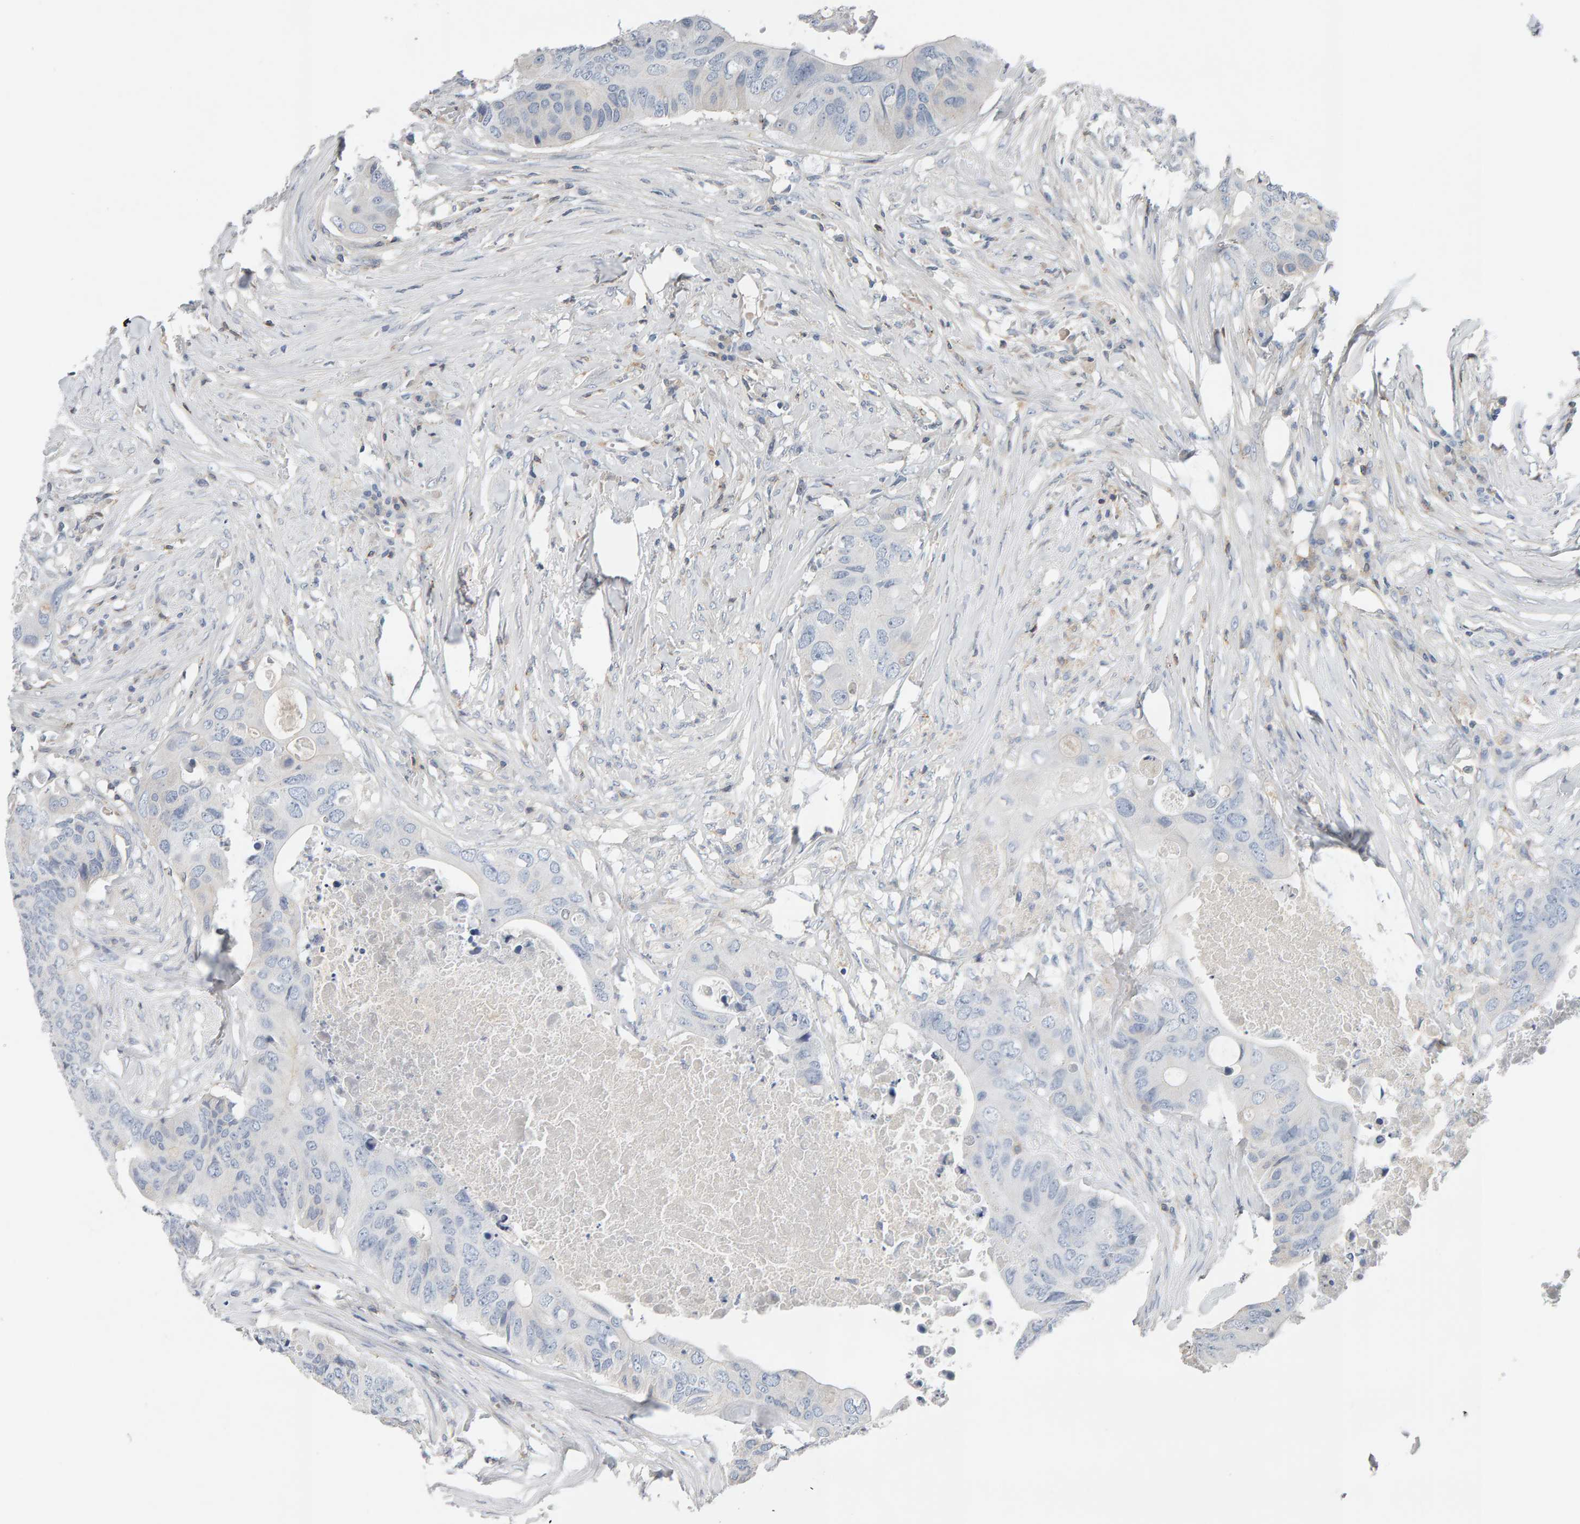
{"staining": {"intensity": "negative", "quantity": "none", "location": "none"}, "tissue": "colorectal cancer", "cell_type": "Tumor cells", "image_type": "cancer", "snomed": [{"axis": "morphology", "description": "Adenocarcinoma, NOS"}, {"axis": "topography", "description": "Colon"}], "caption": "An IHC image of colorectal cancer is shown. There is no staining in tumor cells of colorectal cancer. (DAB (3,3'-diaminobenzidine) IHC with hematoxylin counter stain).", "gene": "FYN", "patient": {"sex": "male", "age": 71}}